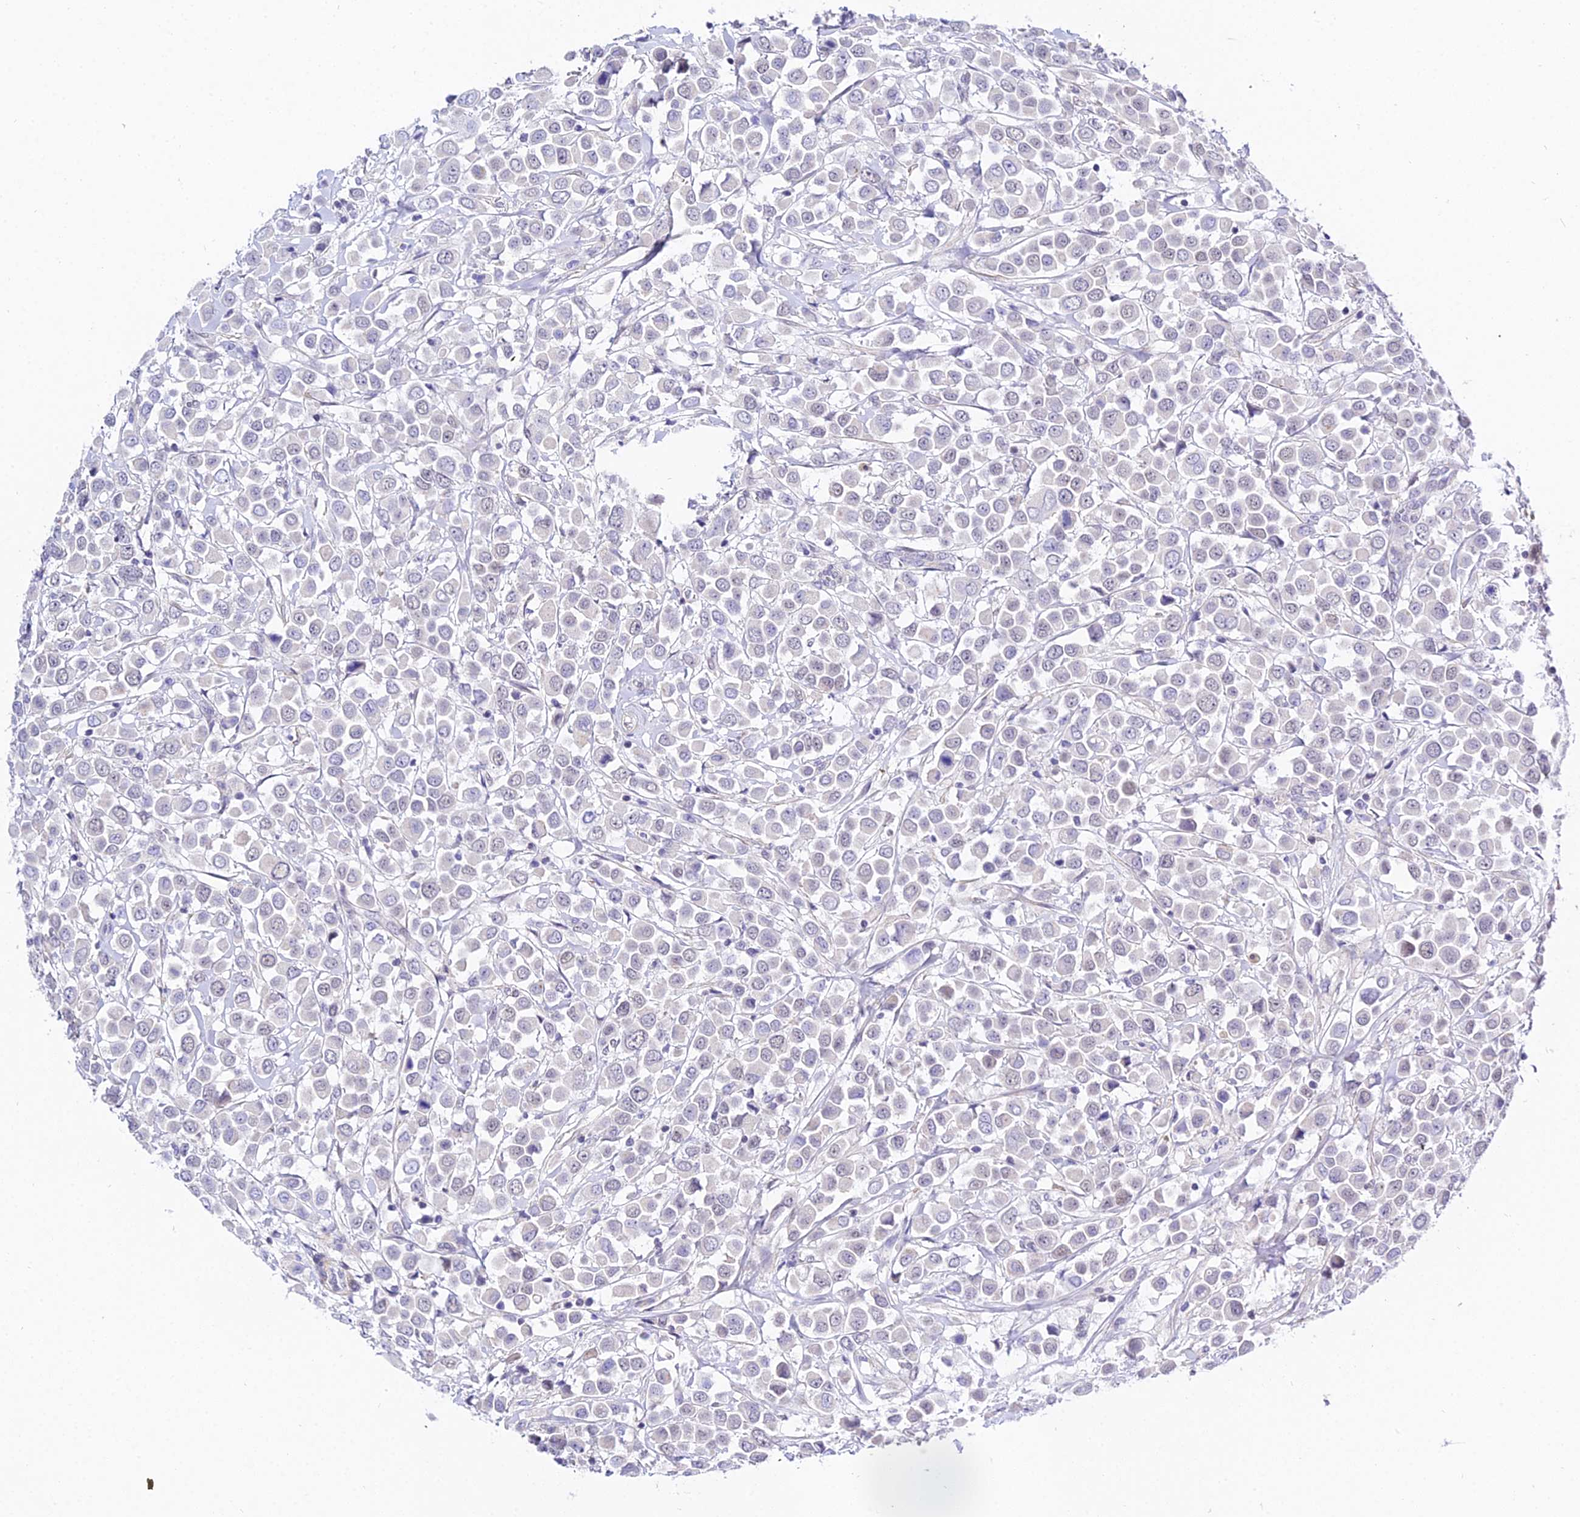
{"staining": {"intensity": "negative", "quantity": "none", "location": "none"}, "tissue": "breast cancer", "cell_type": "Tumor cells", "image_type": "cancer", "snomed": [{"axis": "morphology", "description": "Duct carcinoma"}, {"axis": "topography", "description": "Breast"}], "caption": "This micrograph is of breast cancer stained with immunohistochemistry (IHC) to label a protein in brown with the nuclei are counter-stained blue. There is no expression in tumor cells.", "gene": "ZNF628", "patient": {"sex": "female", "age": 61}}